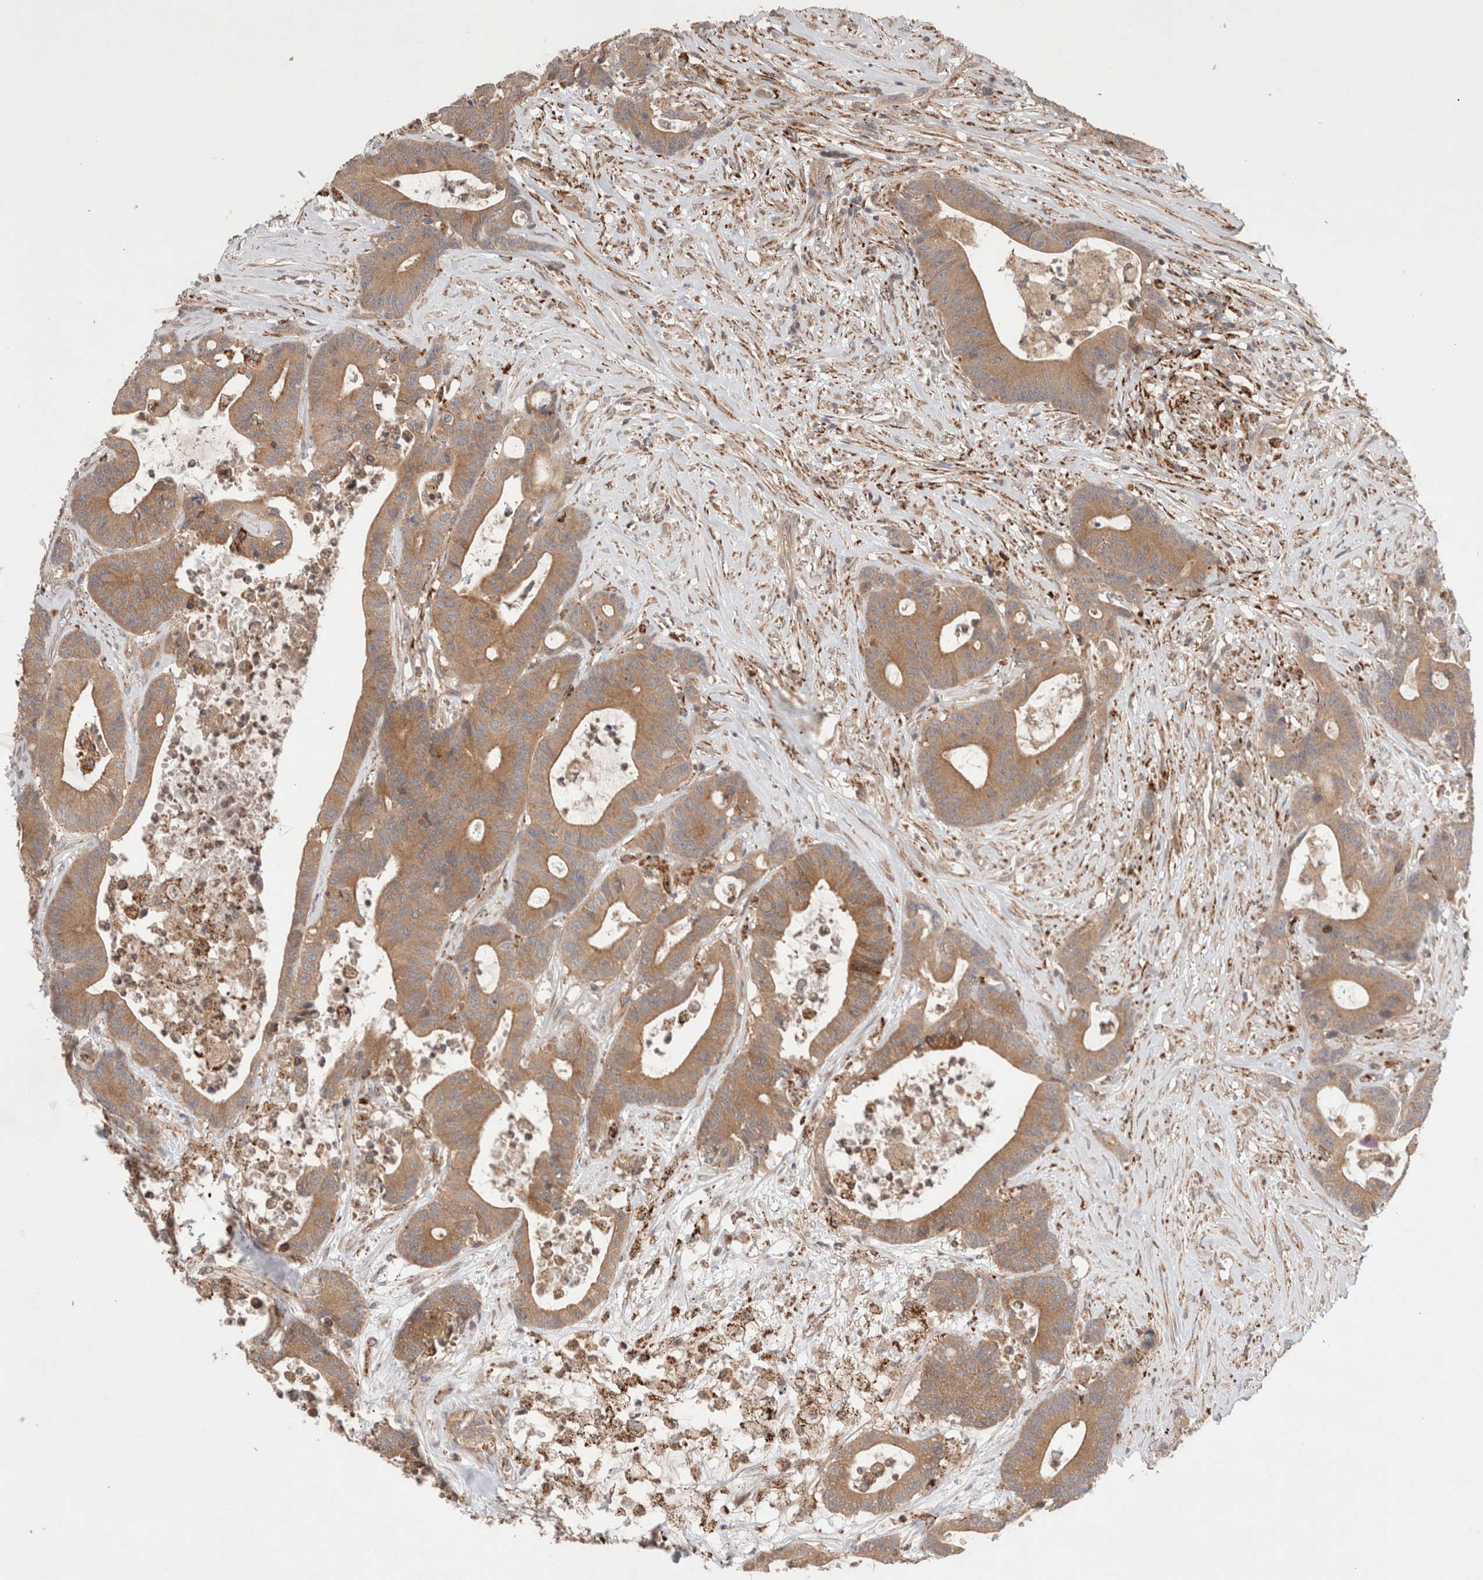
{"staining": {"intensity": "moderate", "quantity": ">75%", "location": "cytoplasmic/membranous"}, "tissue": "colorectal cancer", "cell_type": "Tumor cells", "image_type": "cancer", "snomed": [{"axis": "morphology", "description": "Adenocarcinoma, NOS"}, {"axis": "topography", "description": "Colon"}], "caption": "Immunohistochemical staining of human adenocarcinoma (colorectal) displays moderate cytoplasmic/membranous protein staining in about >75% of tumor cells. (DAB IHC, brown staining for protein, blue staining for nuclei).", "gene": "HROB", "patient": {"sex": "female", "age": 84}}